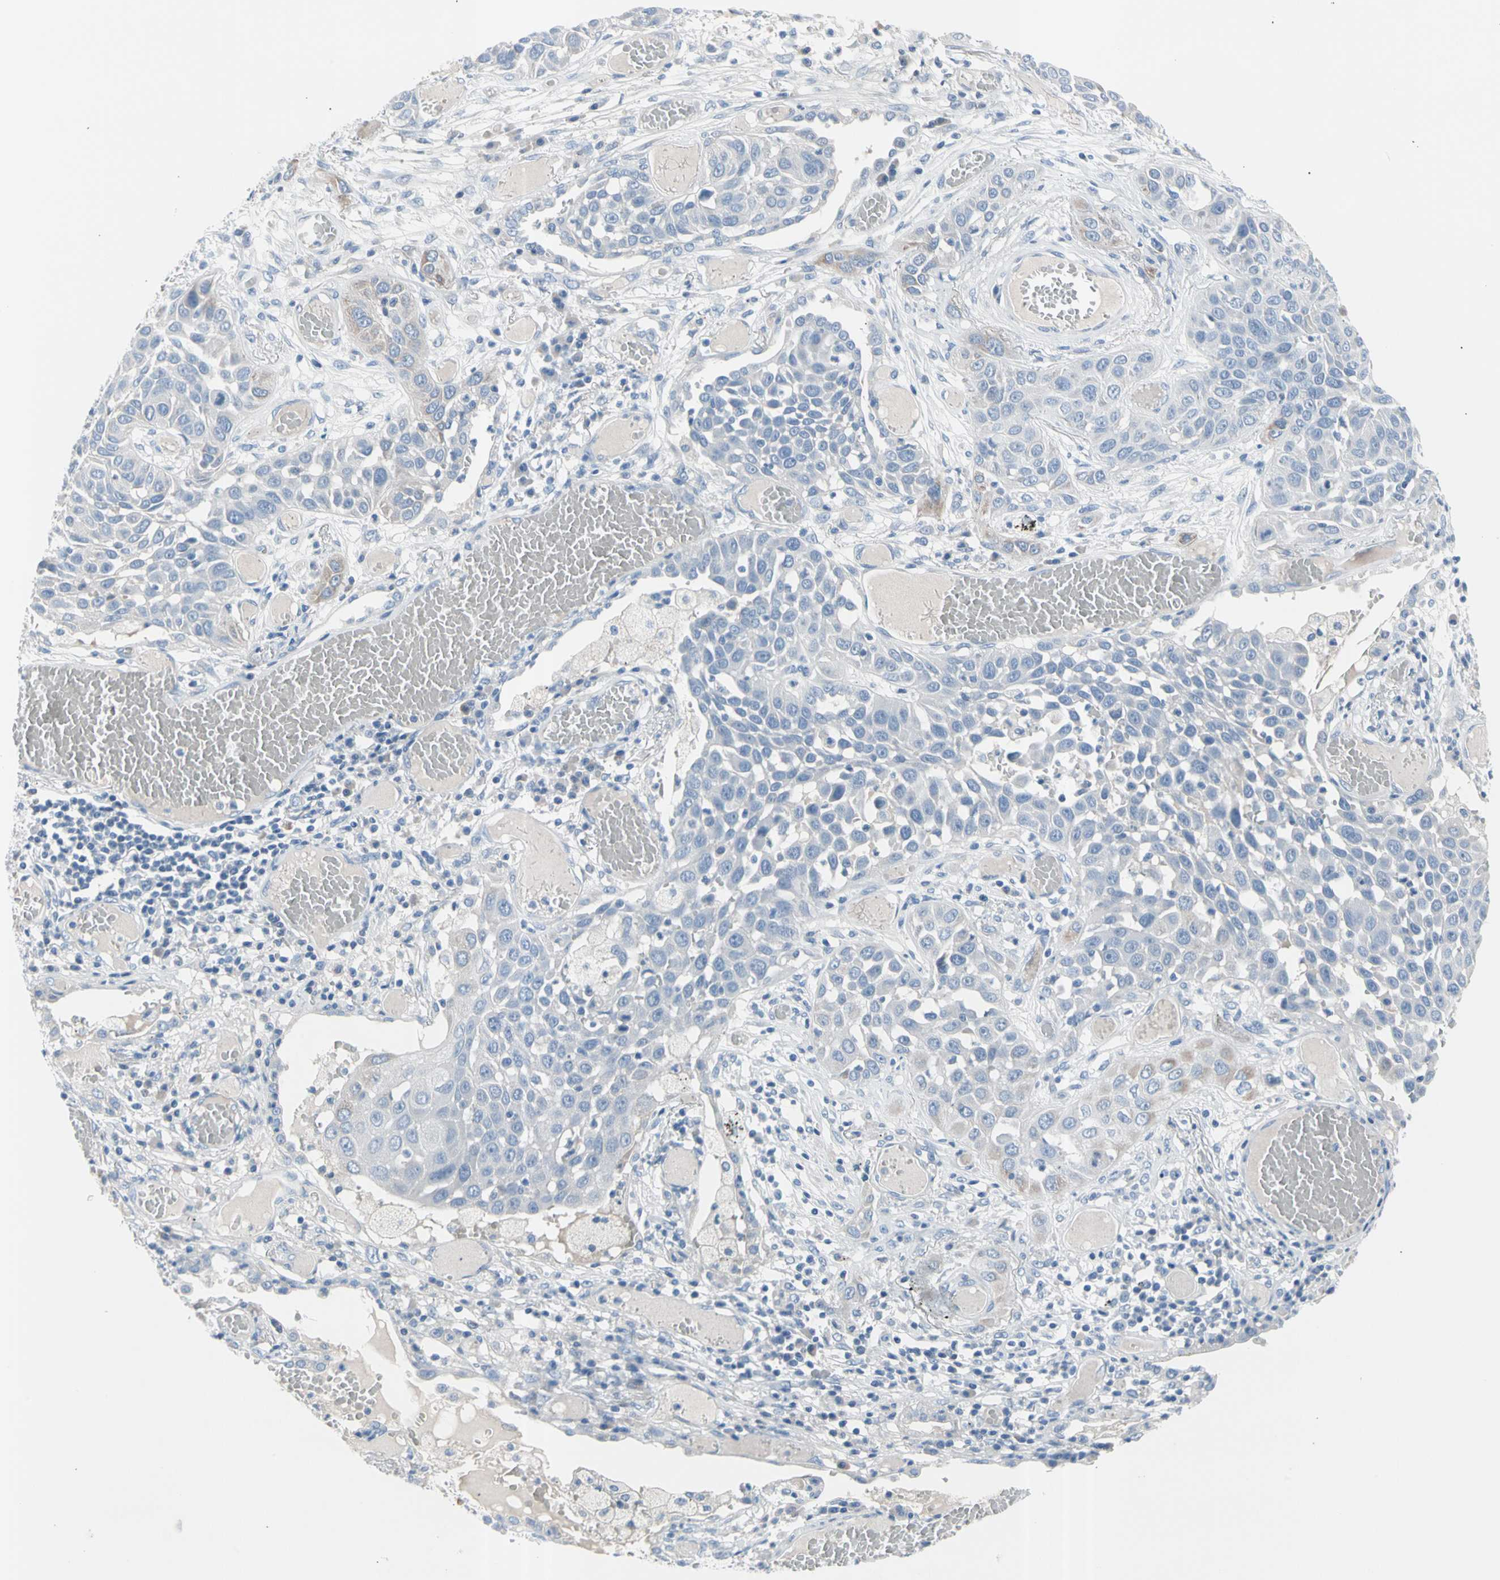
{"staining": {"intensity": "moderate", "quantity": "<25%", "location": "cytoplasmic/membranous"}, "tissue": "lung cancer", "cell_type": "Tumor cells", "image_type": "cancer", "snomed": [{"axis": "morphology", "description": "Squamous cell carcinoma, NOS"}, {"axis": "topography", "description": "Lung"}], "caption": "The image demonstrates a brown stain indicating the presence of a protein in the cytoplasmic/membranous of tumor cells in lung cancer.", "gene": "TPO", "patient": {"sex": "male", "age": 71}}